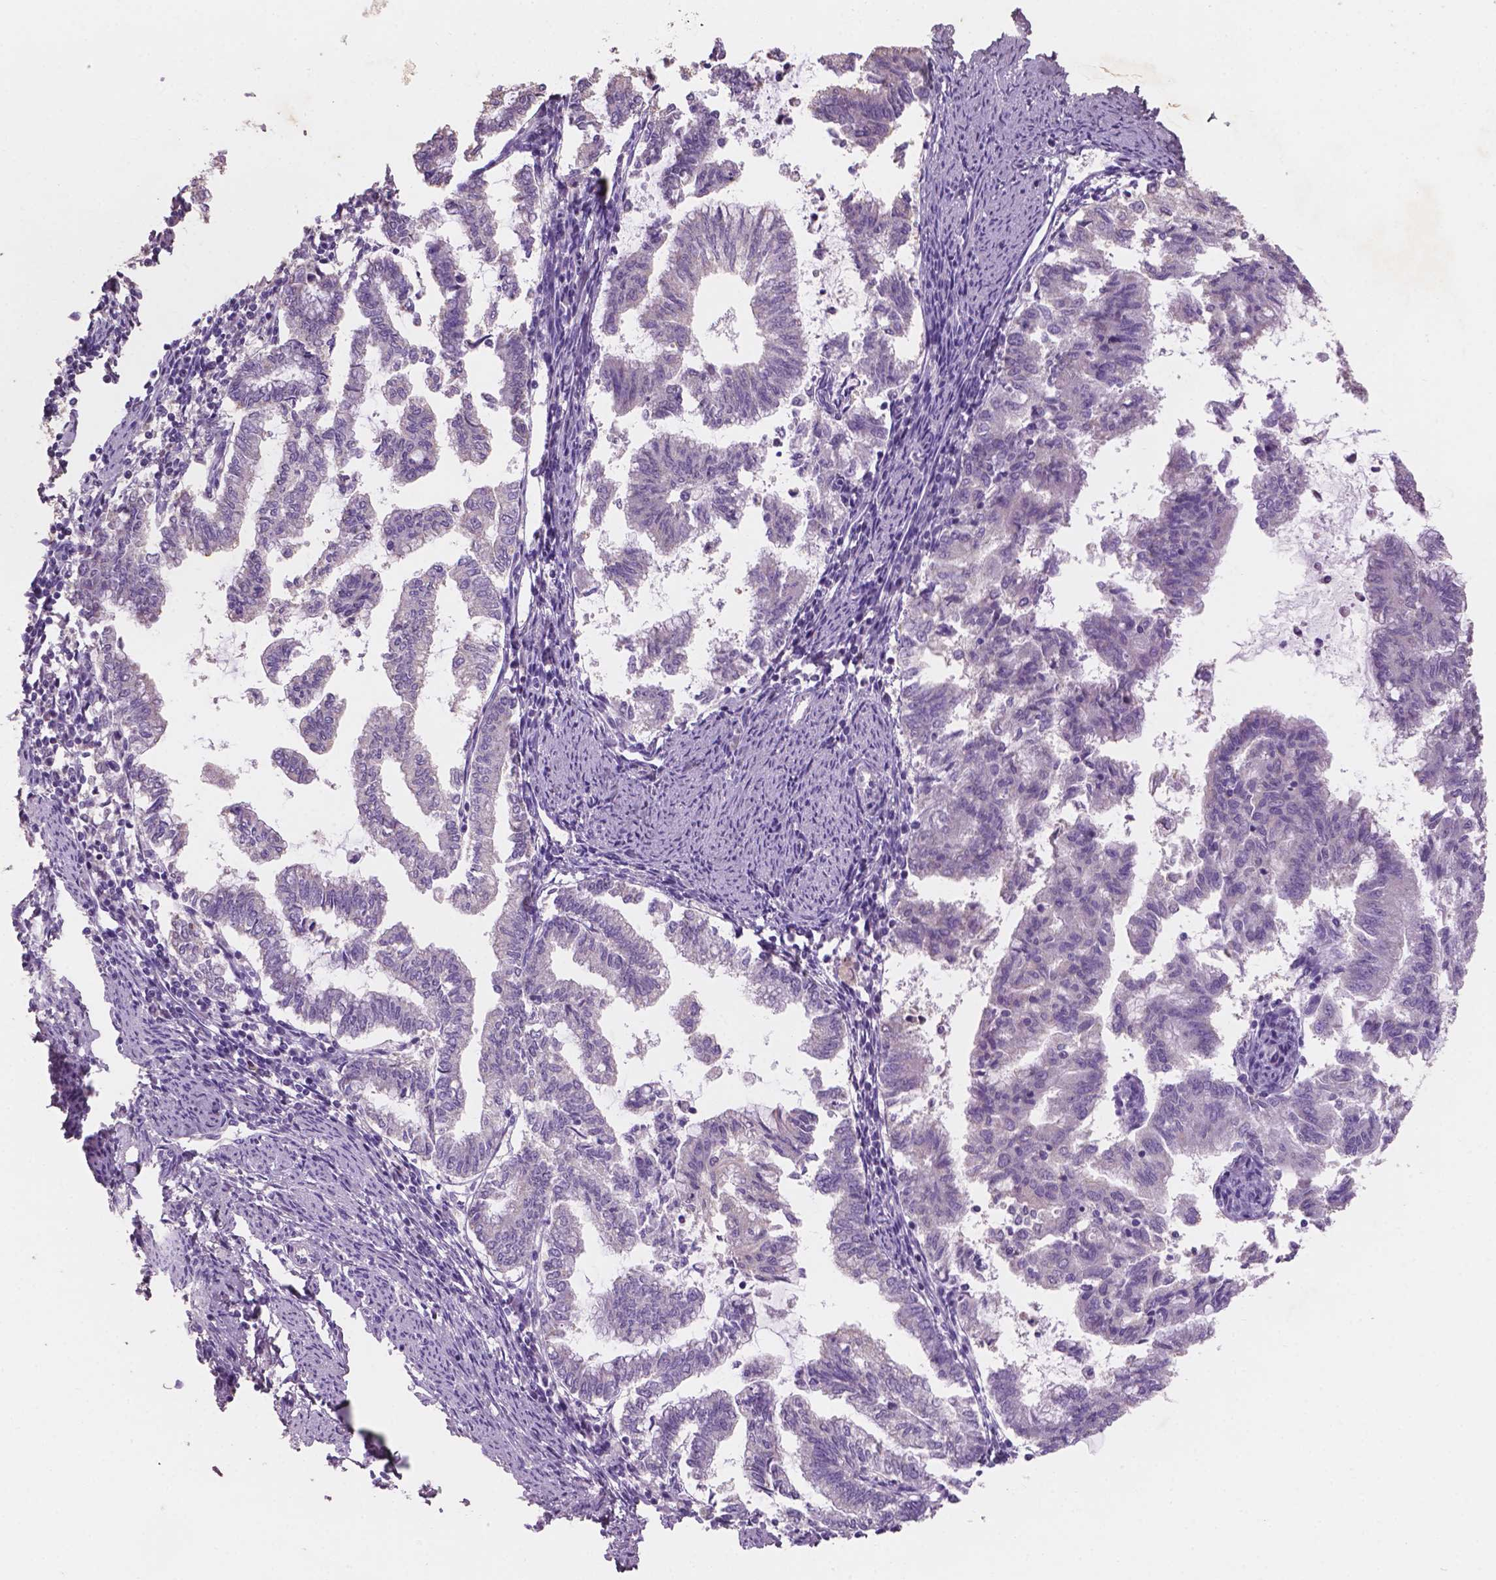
{"staining": {"intensity": "negative", "quantity": "none", "location": "none"}, "tissue": "endometrial cancer", "cell_type": "Tumor cells", "image_type": "cancer", "snomed": [{"axis": "morphology", "description": "Adenocarcinoma, NOS"}, {"axis": "topography", "description": "Endometrium"}], "caption": "Histopathology image shows no significant protein expression in tumor cells of endometrial adenocarcinoma.", "gene": "SBSN", "patient": {"sex": "female", "age": 79}}